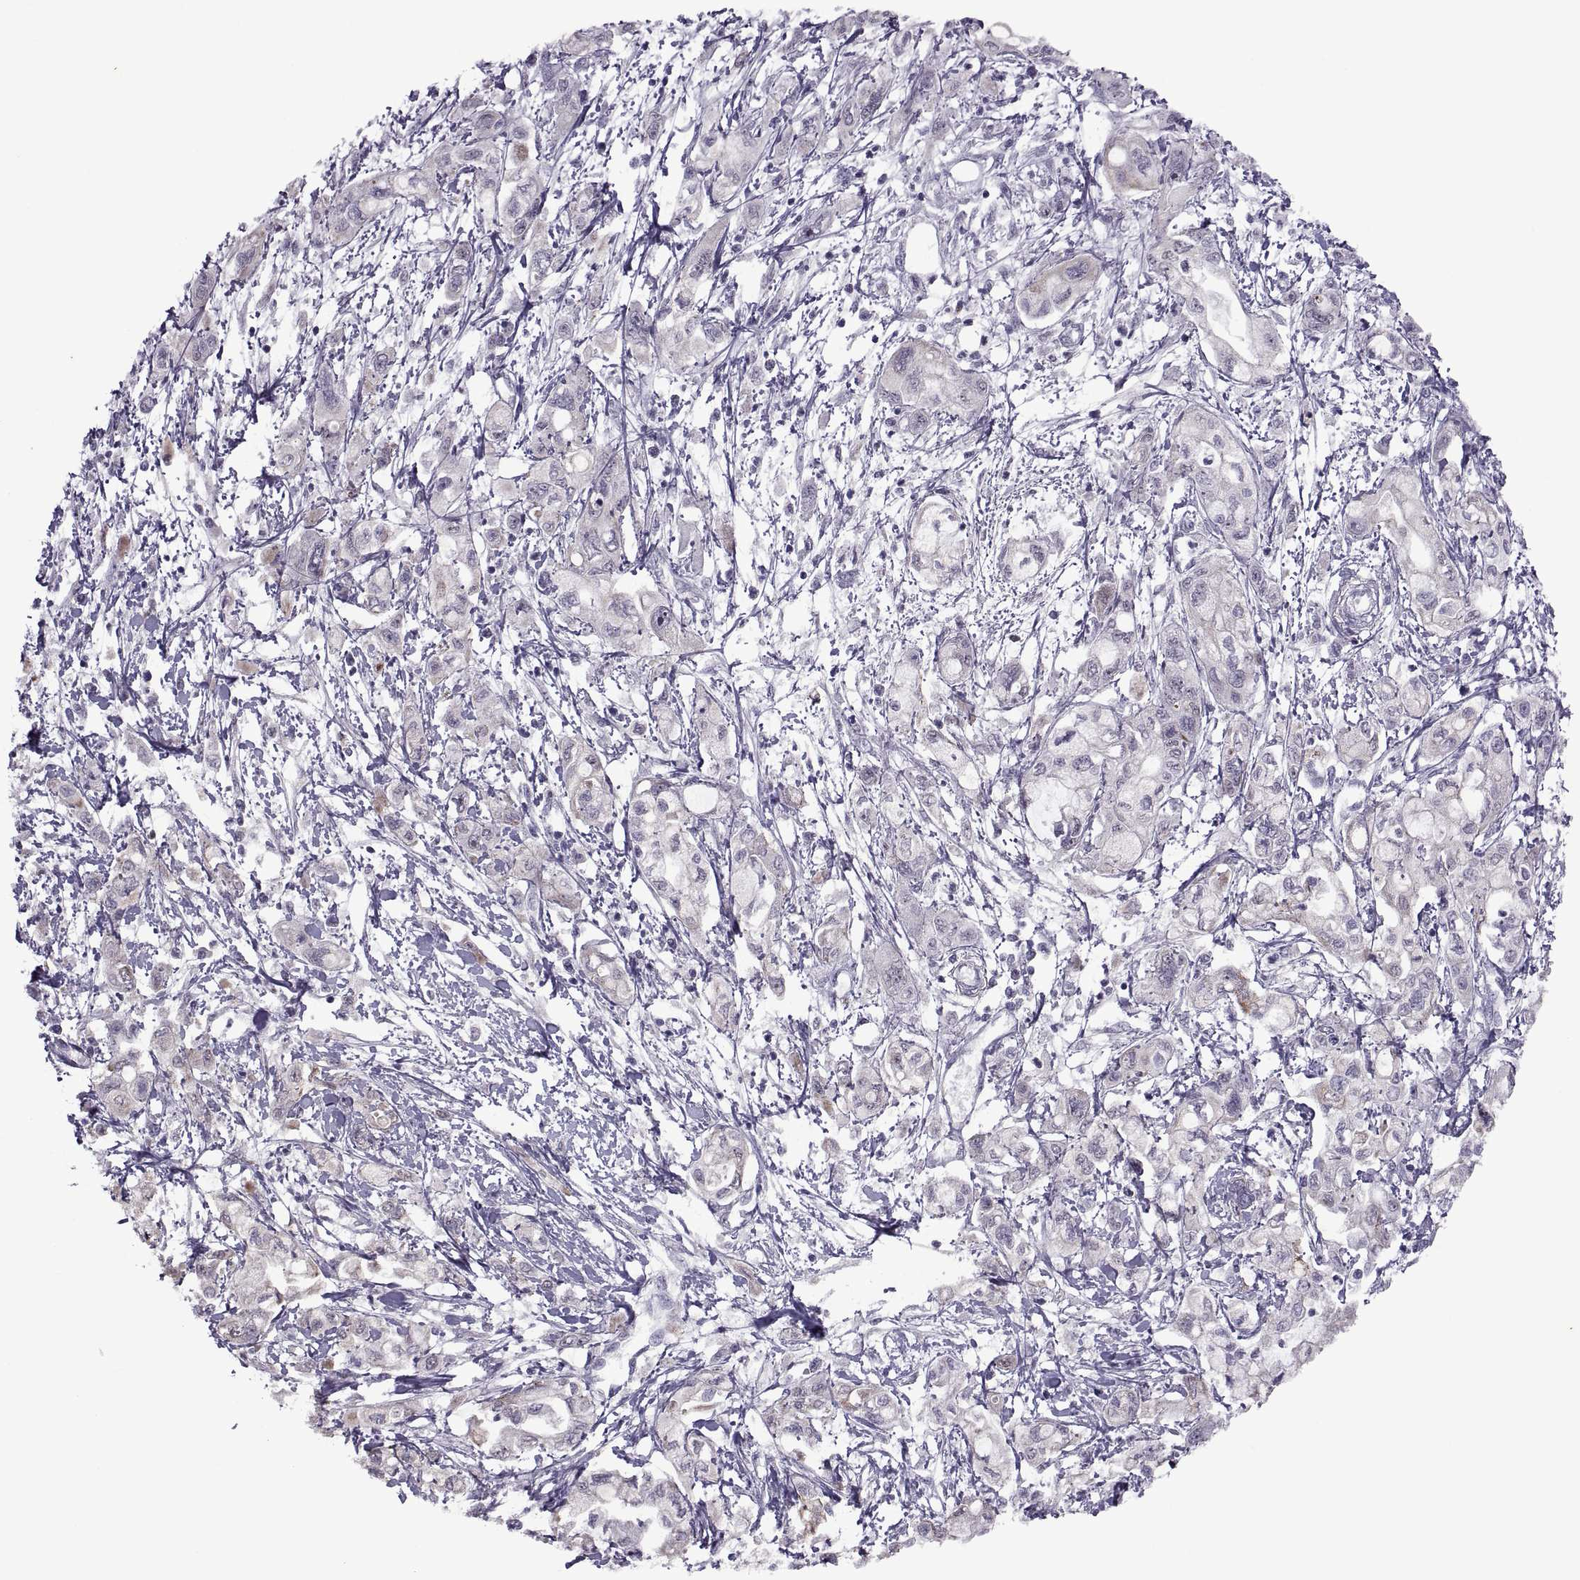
{"staining": {"intensity": "weak", "quantity": "<25%", "location": "cytoplasmic/membranous"}, "tissue": "pancreatic cancer", "cell_type": "Tumor cells", "image_type": "cancer", "snomed": [{"axis": "morphology", "description": "Adenocarcinoma, NOS"}, {"axis": "topography", "description": "Pancreas"}], "caption": "High magnification brightfield microscopy of adenocarcinoma (pancreatic) stained with DAB (3,3'-diaminobenzidine) (brown) and counterstained with hematoxylin (blue): tumor cells show no significant expression.", "gene": "ASIC2", "patient": {"sex": "male", "age": 54}}